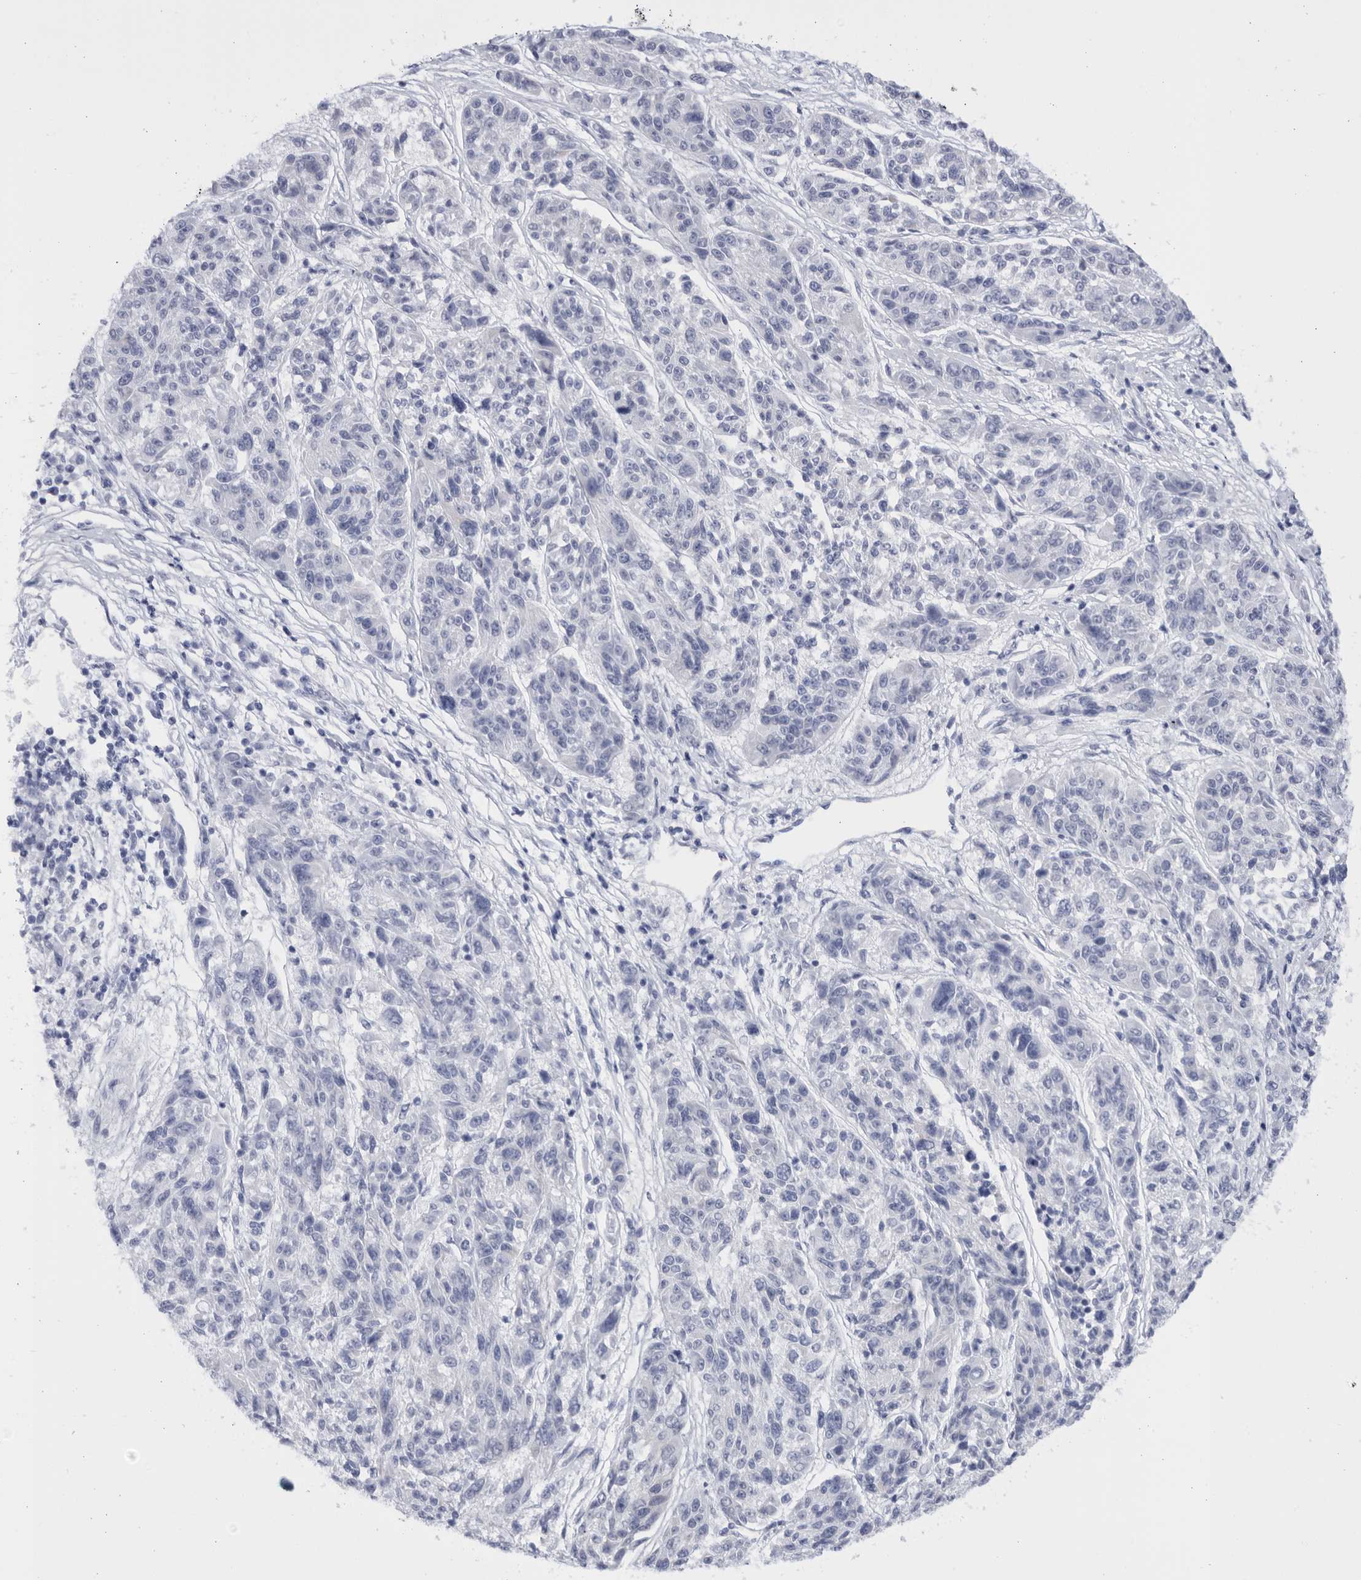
{"staining": {"intensity": "negative", "quantity": "none", "location": "none"}, "tissue": "melanoma", "cell_type": "Tumor cells", "image_type": "cancer", "snomed": [{"axis": "morphology", "description": "Malignant melanoma, NOS"}, {"axis": "topography", "description": "Skin"}], "caption": "High magnification brightfield microscopy of melanoma stained with DAB (3,3'-diaminobenzidine) (brown) and counterstained with hematoxylin (blue): tumor cells show no significant staining.", "gene": "CCDC181", "patient": {"sex": "male", "age": 53}}